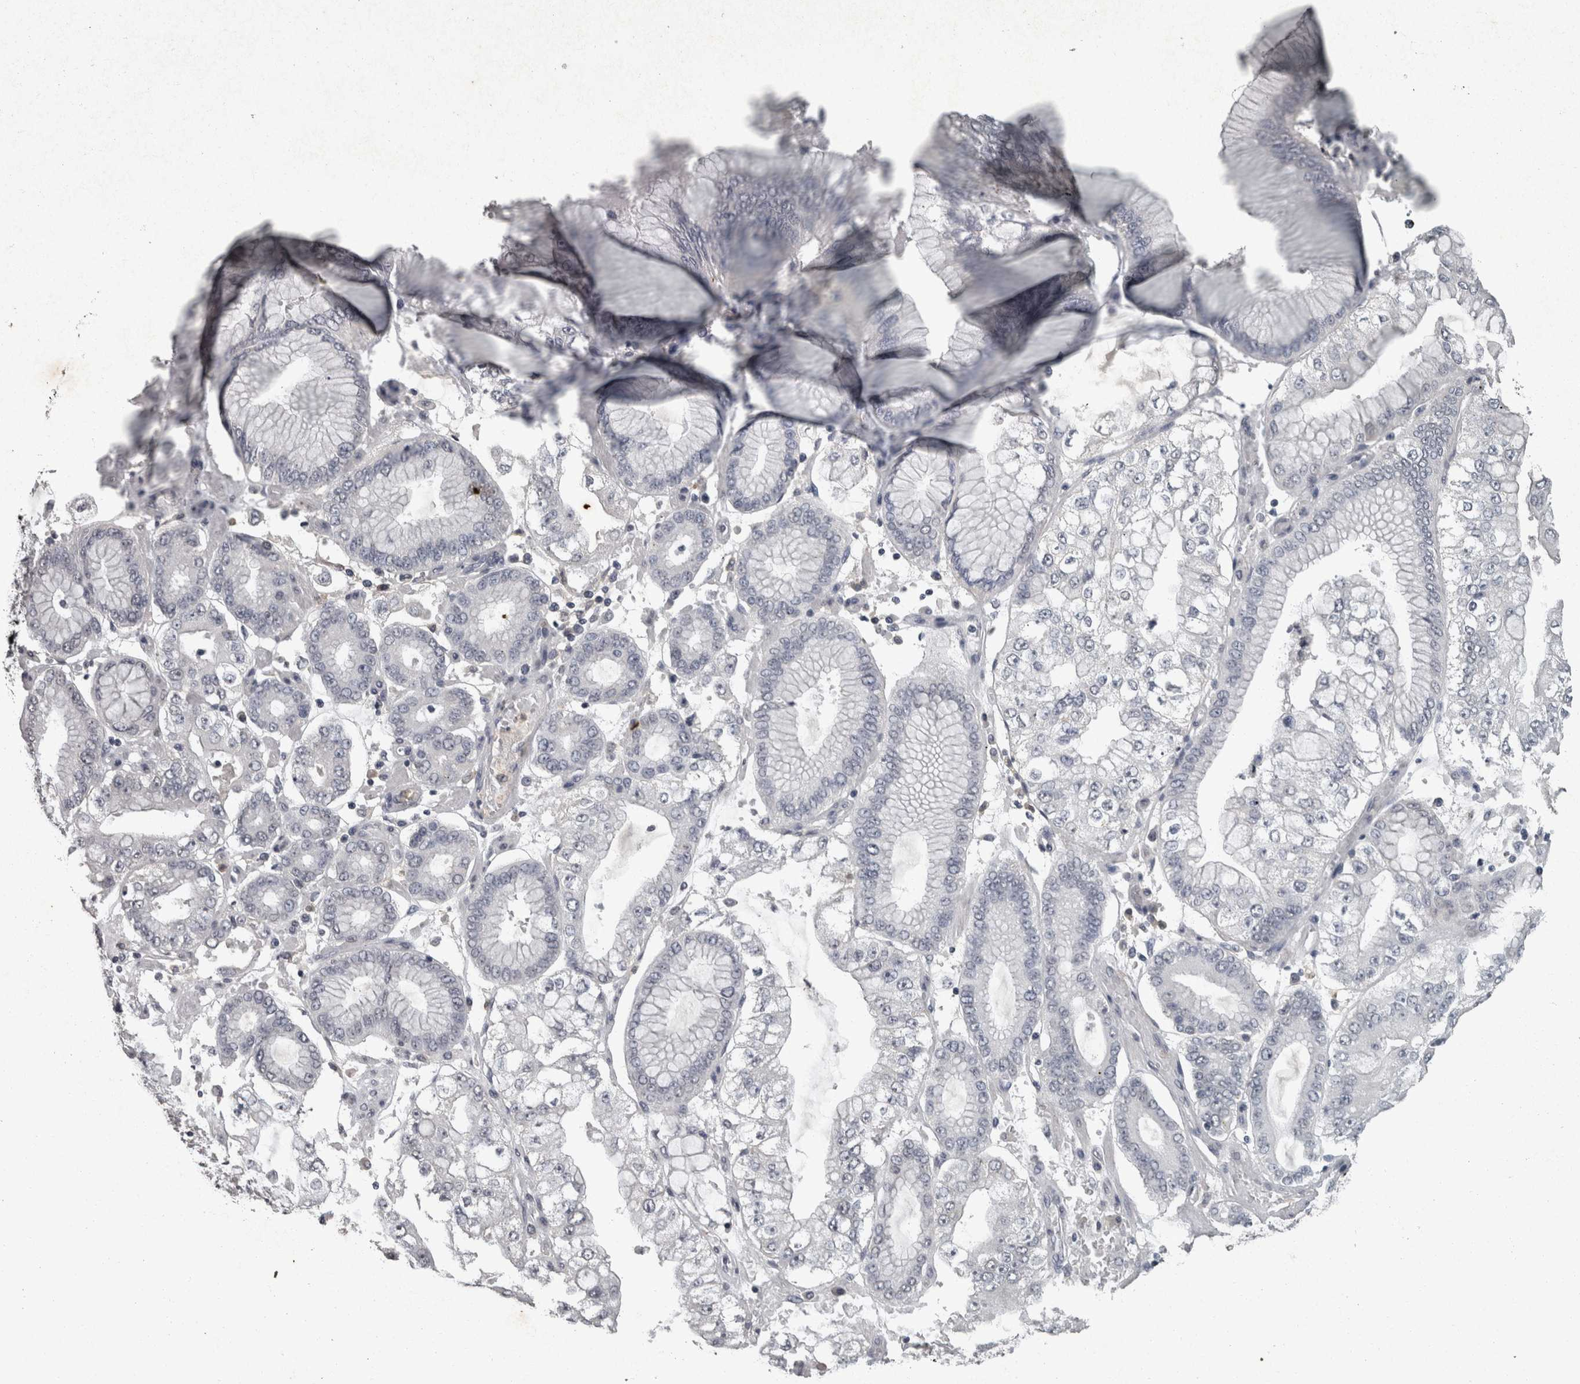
{"staining": {"intensity": "negative", "quantity": "none", "location": "none"}, "tissue": "stomach cancer", "cell_type": "Tumor cells", "image_type": "cancer", "snomed": [{"axis": "morphology", "description": "Adenocarcinoma, NOS"}, {"axis": "topography", "description": "Stomach"}], "caption": "Tumor cells show no significant staining in stomach cancer (adenocarcinoma).", "gene": "PIK3AP1", "patient": {"sex": "male", "age": 76}}